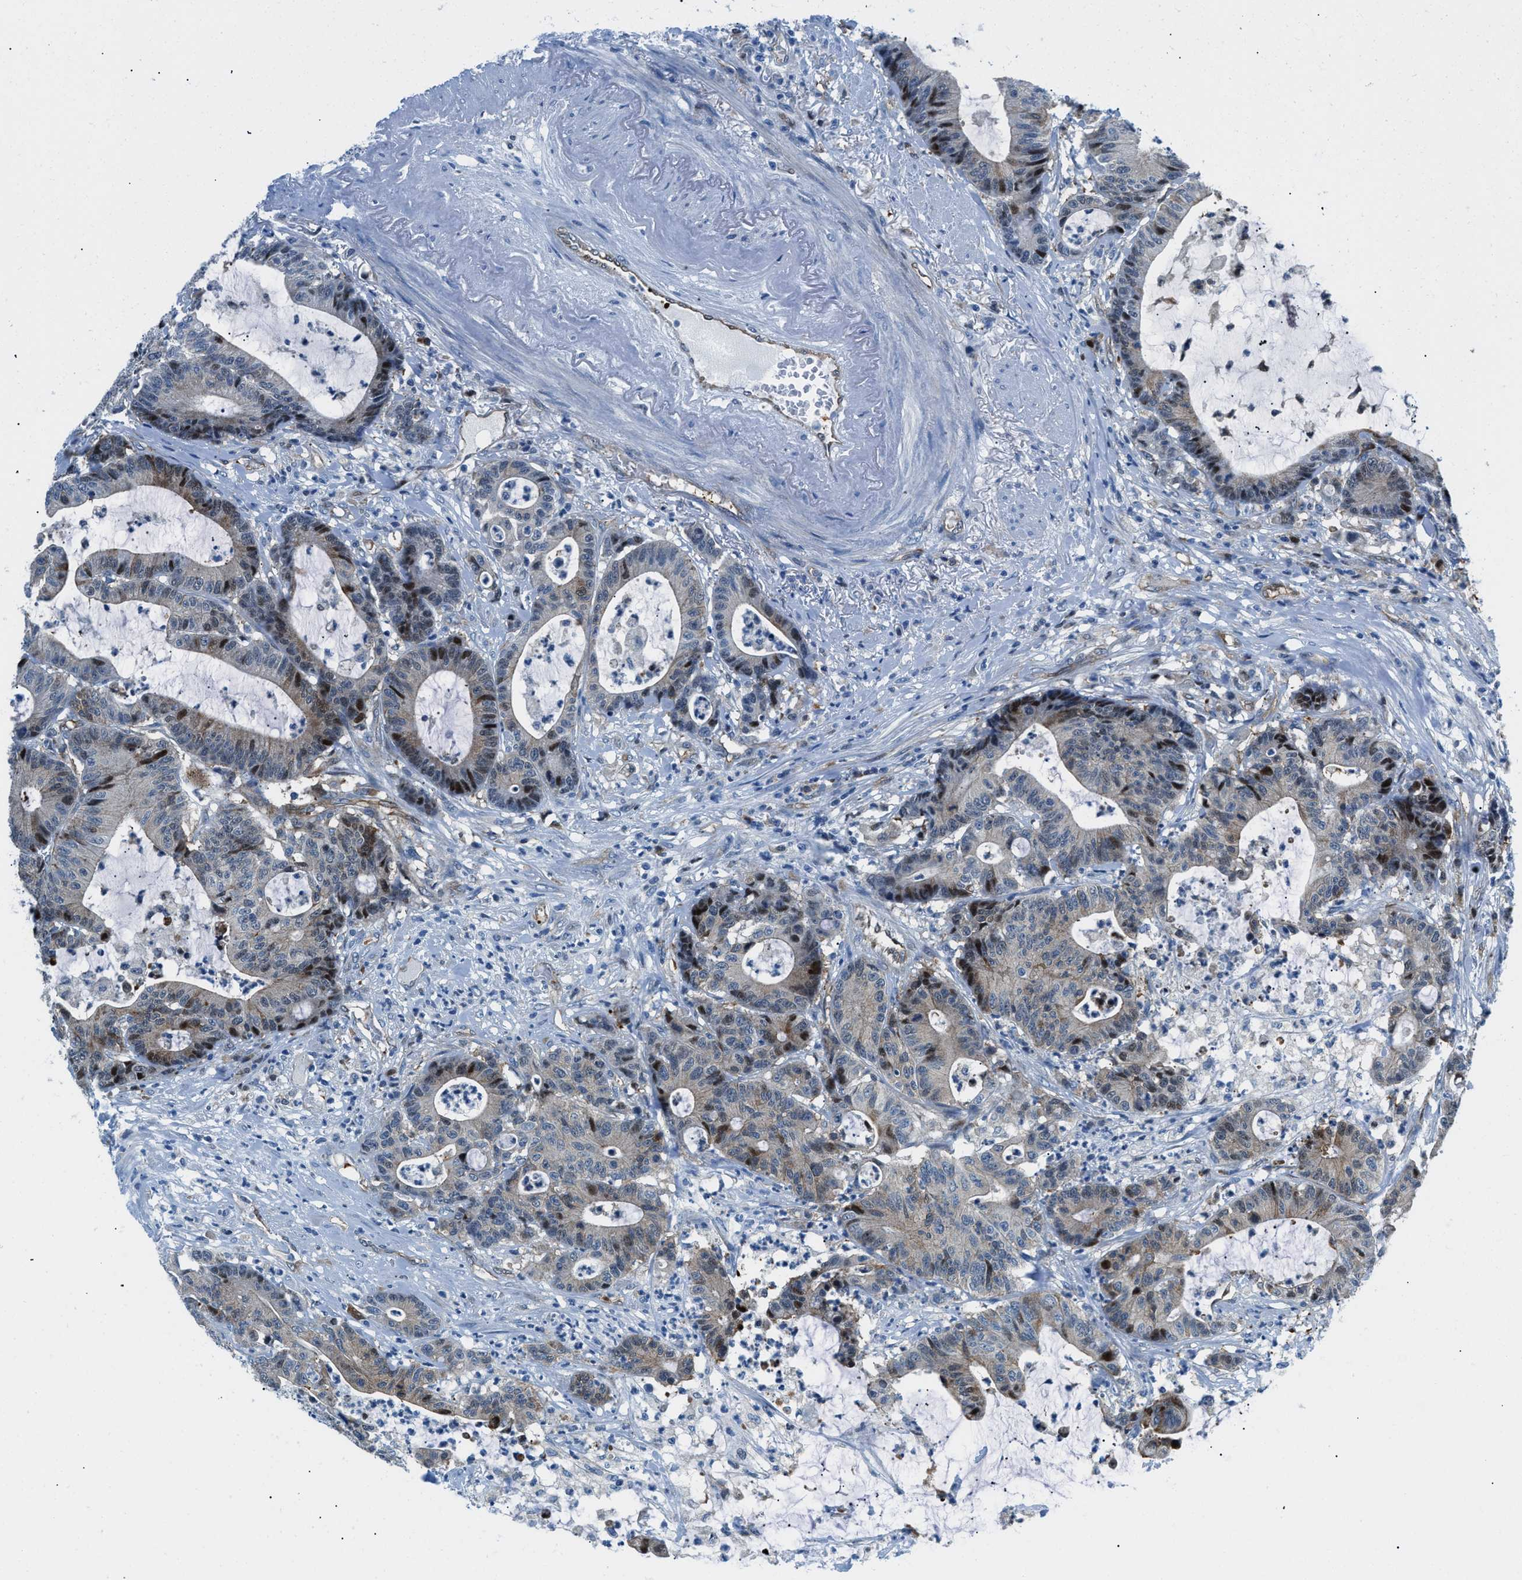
{"staining": {"intensity": "strong", "quantity": "<25%", "location": "cytoplasmic/membranous,nuclear"}, "tissue": "colorectal cancer", "cell_type": "Tumor cells", "image_type": "cancer", "snomed": [{"axis": "morphology", "description": "Adenocarcinoma, NOS"}, {"axis": "topography", "description": "Colon"}], "caption": "Protein analysis of colorectal cancer (adenocarcinoma) tissue shows strong cytoplasmic/membranous and nuclear staining in about <25% of tumor cells. The protein is stained brown, and the nuclei are stained in blue (DAB IHC with brightfield microscopy, high magnification).", "gene": "YWHAE", "patient": {"sex": "female", "age": 84}}